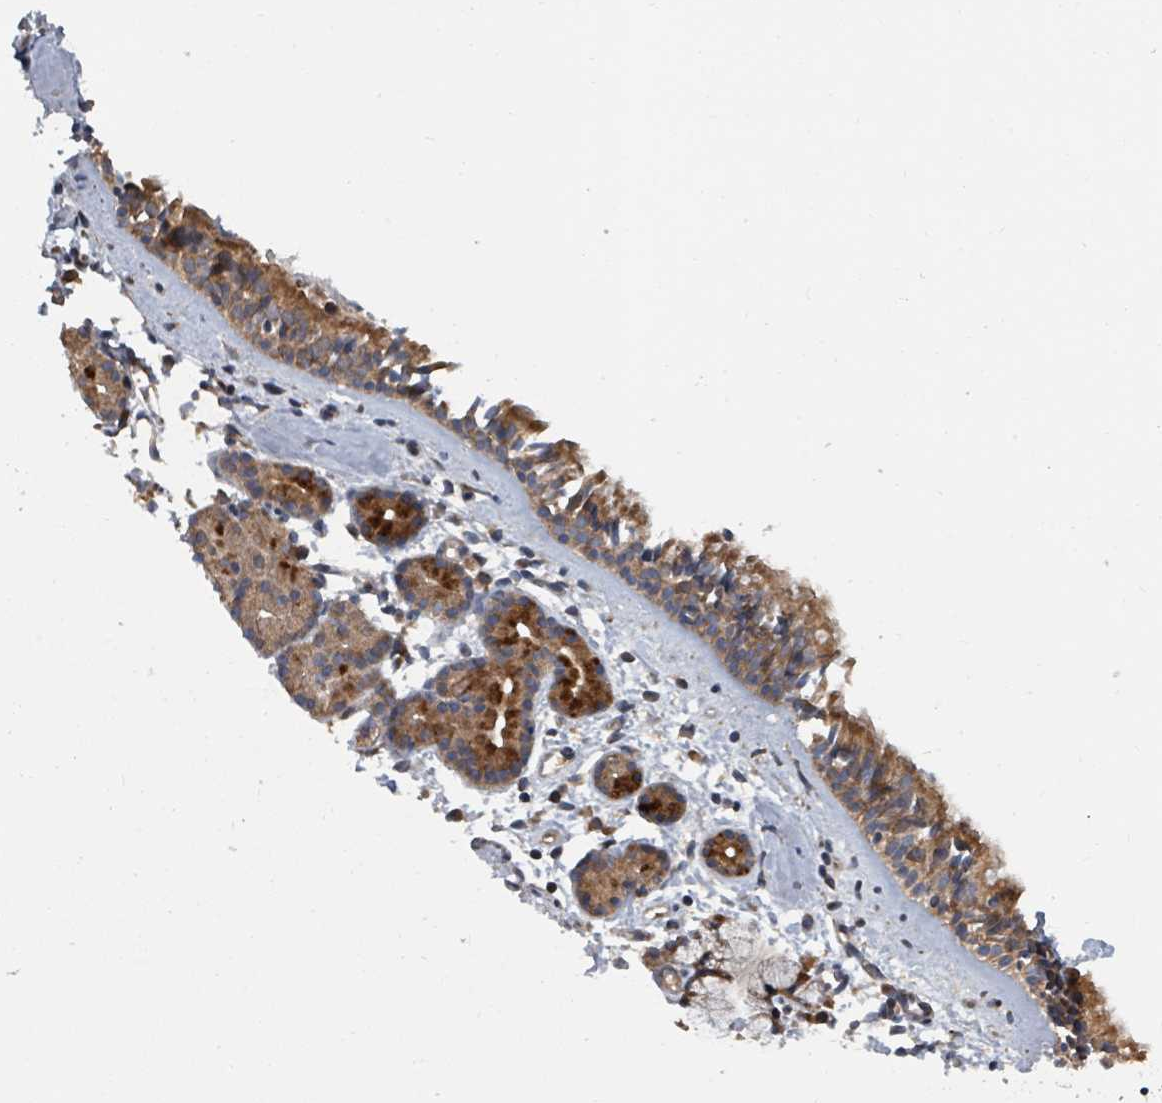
{"staining": {"intensity": "moderate", "quantity": ">75%", "location": "cytoplasmic/membranous"}, "tissue": "nasopharynx", "cell_type": "Respiratory epithelial cells", "image_type": "normal", "snomed": [{"axis": "morphology", "description": "Normal tissue, NOS"}, {"axis": "topography", "description": "Nasopharynx"}], "caption": "DAB immunohistochemical staining of benign human nasopharynx reveals moderate cytoplasmic/membranous protein staining in approximately >75% of respiratory epithelial cells.", "gene": "DPM1", "patient": {"sex": "male", "age": 82}}